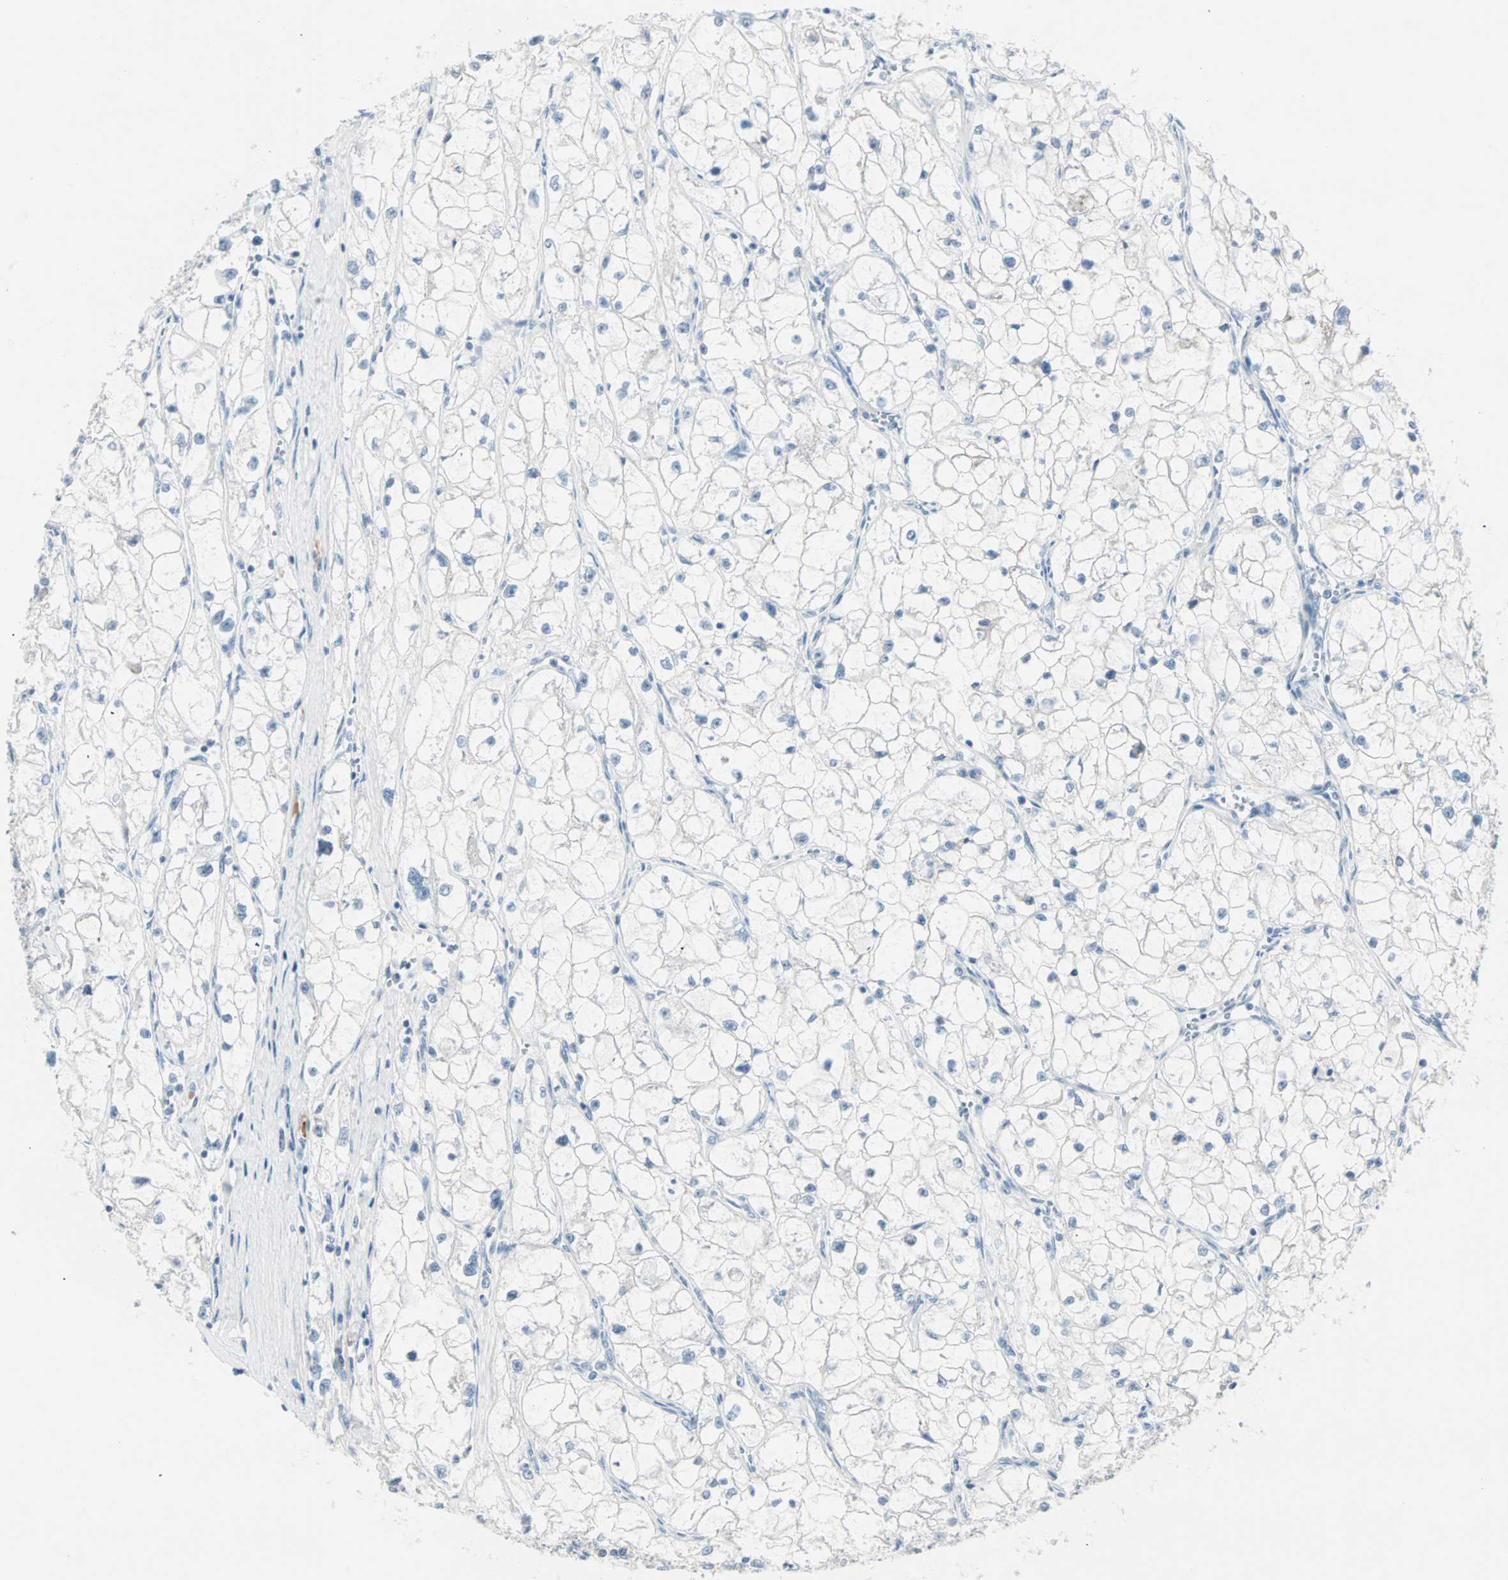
{"staining": {"intensity": "negative", "quantity": "none", "location": "none"}, "tissue": "renal cancer", "cell_type": "Tumor cells", "image_type": "cancer", "snomed": [{"axis": "morphology", "description": "Adenocarcinoma, NOS"}, {"axis": "topography", "description": "Kidney"}], "caption": "Immunohistochemical staining of human renal cancer (adenocarcinoma) demonstrates no significant staining in tumor cells. (Brightfield microscopy of DAB immunohistochemistry (IHC) at high magnification).", "gene": "NEFH", "patient": {"sex": "female", "age": 70}}